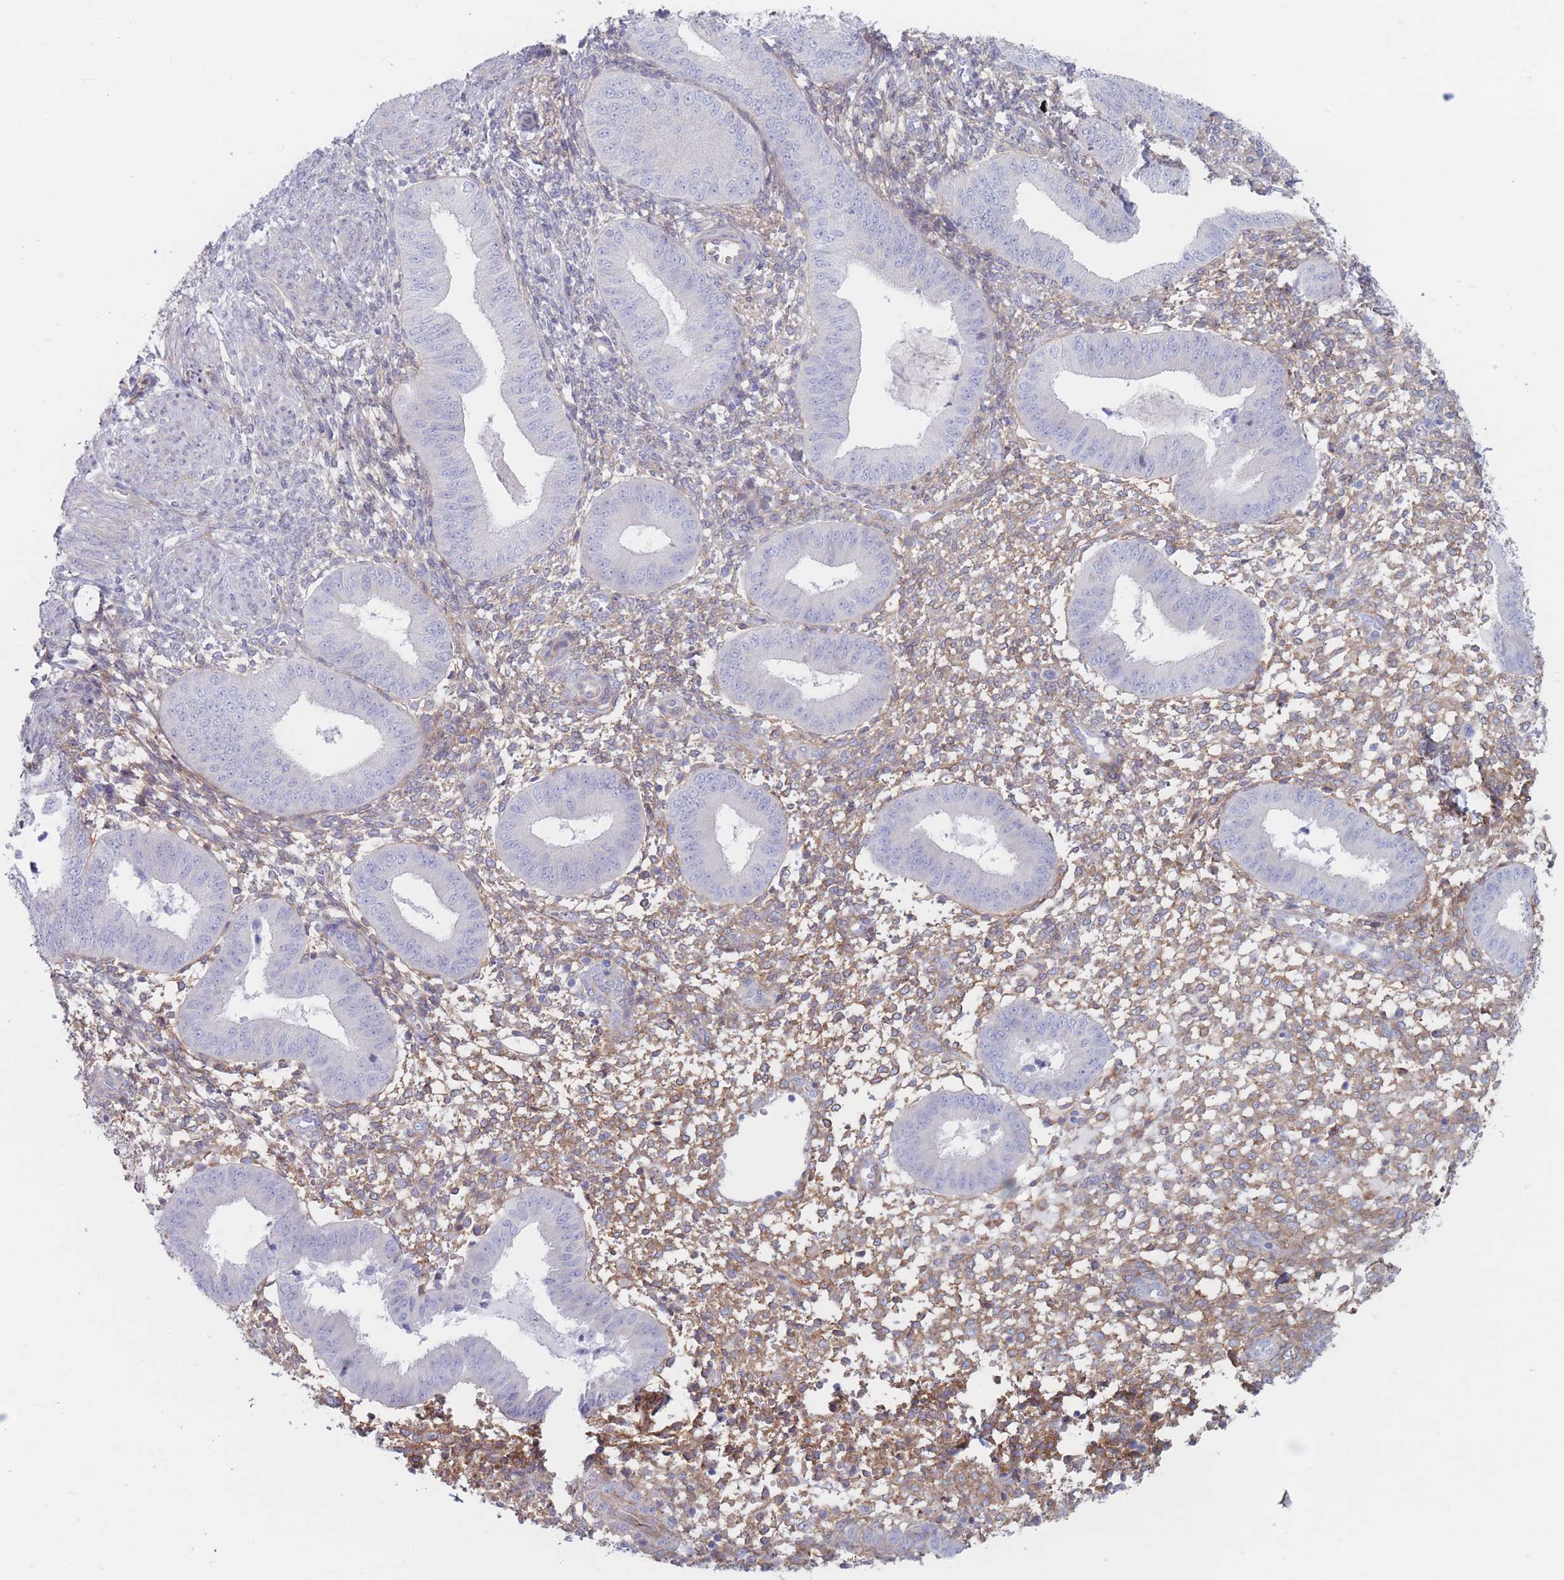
{"staining": {"intensity": "moderate", "quantity": "25%-75%", "location": "cytoplasmic/membranous"}, "tissue": "endometrium", "cell_type": "Cells in endometrial stroma", "image_type": "normal", "snomed": [{"axis": "morphology", "description": "Normal tissue, NOS"}, {"axis": "topography", "description": "Endometrium"}], "caption": "IHC image of normal endometrium: endometrium stained using IHC shows medium levels of moderate protein expression localized specifically in the cytoplasmic/membranous of cells in endometrial stroma, appearing as a cytoplasmic/membranous brown color.", "gene": "PLPP1", "patient": {"sex": "female", "age": 49}}